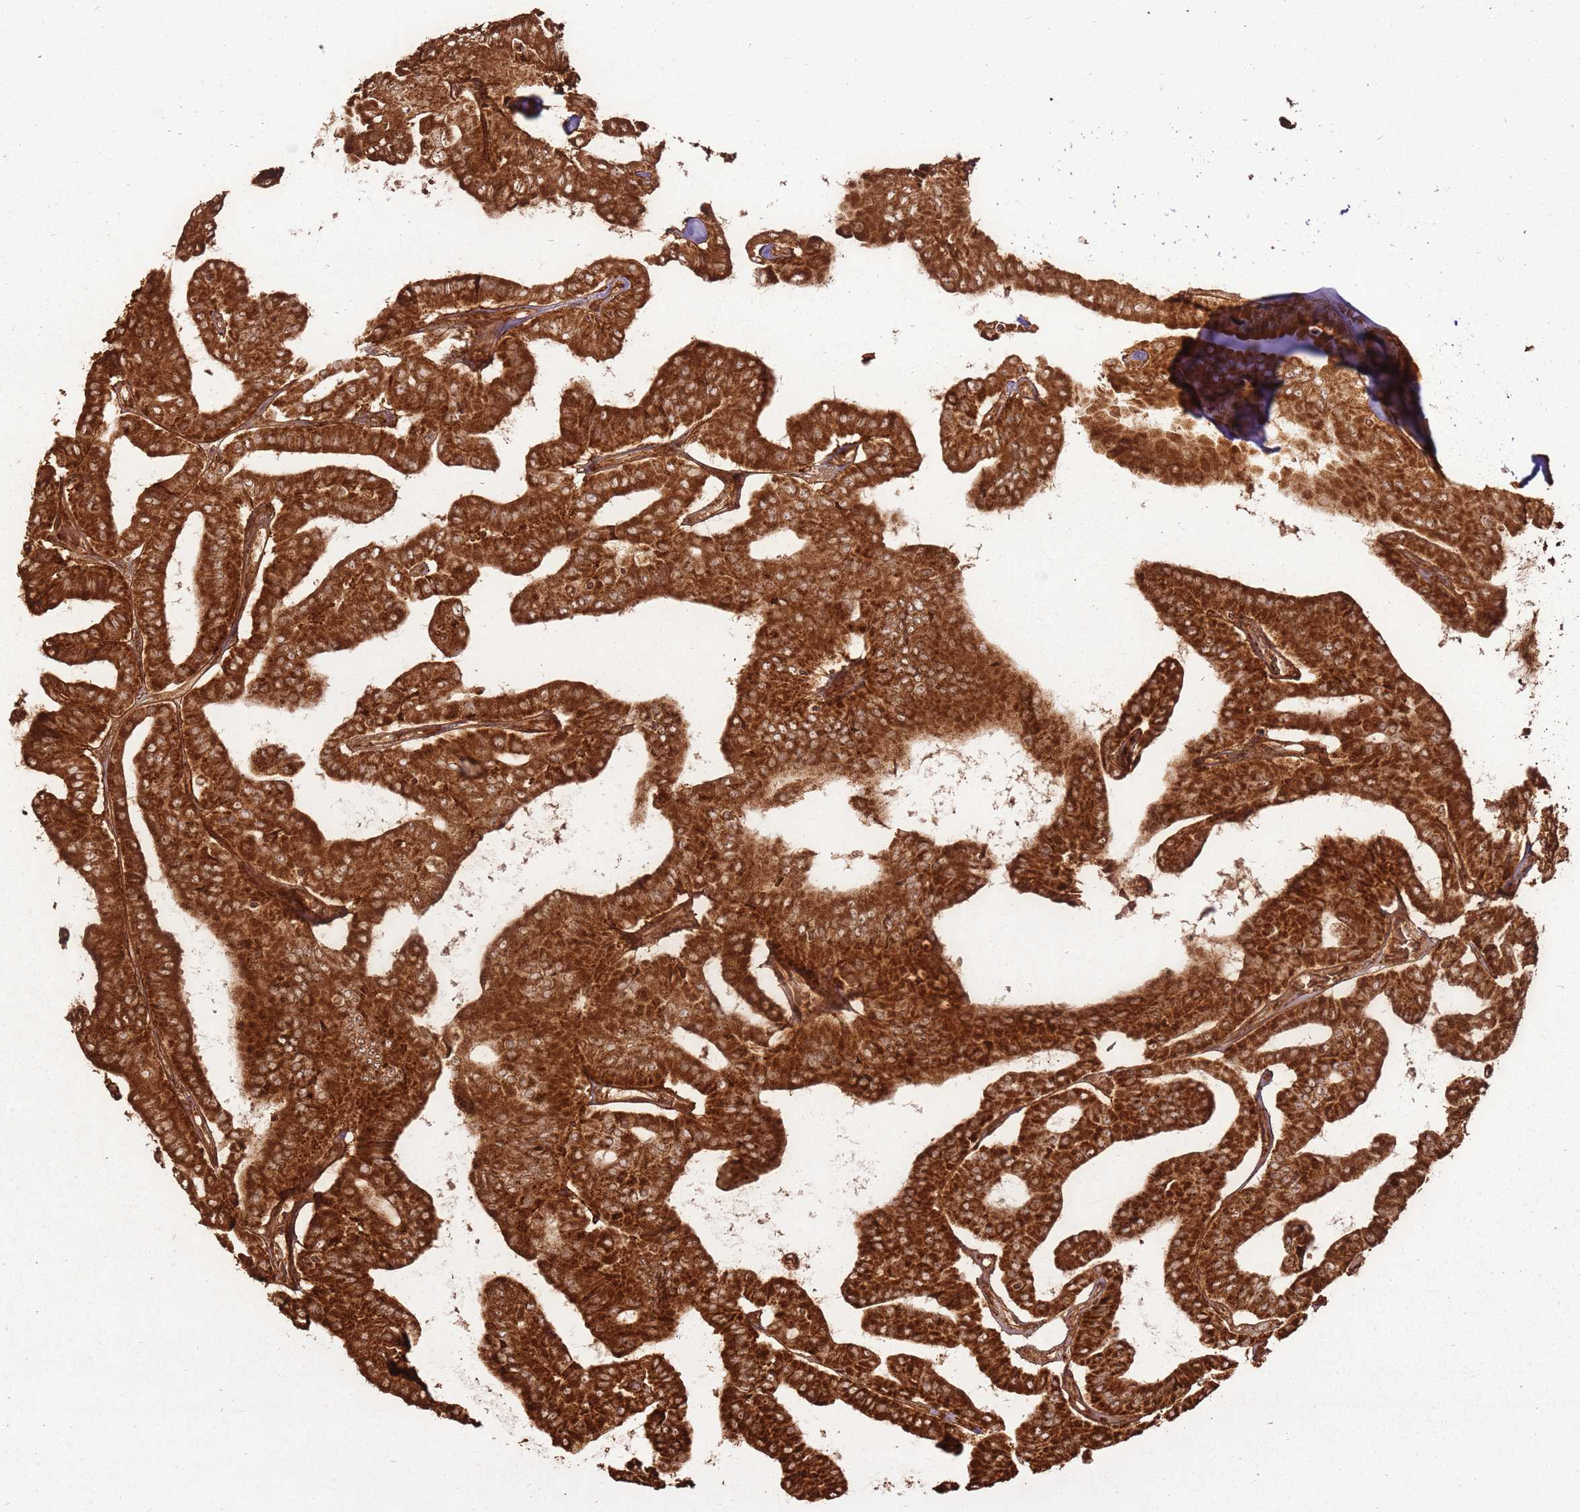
{"staining": {"intensity": "strong", "quantity": ">75%", "location": "cytoplasmic/membranous"}, "tissue": "thyroid cancer", "cell_type": "Tumor cells", "image_type": "cancer", "snomed": [{"axis": "morphology", "description": "Papillary adenocarcinoma, NOS"}, {"axis": "topography", "description": "Thyroid gland"}], "caption": "High-power microscopy captured an immunohistochemistry (IHC) histopathology image of thyroid cancer (papillary adenocarcinoma), revealing strong cytoplasmic/membranous expression in about >75% of tumor cells.", "gene": "MRPS6", "patient": {"sex": "female", "age": 59}}